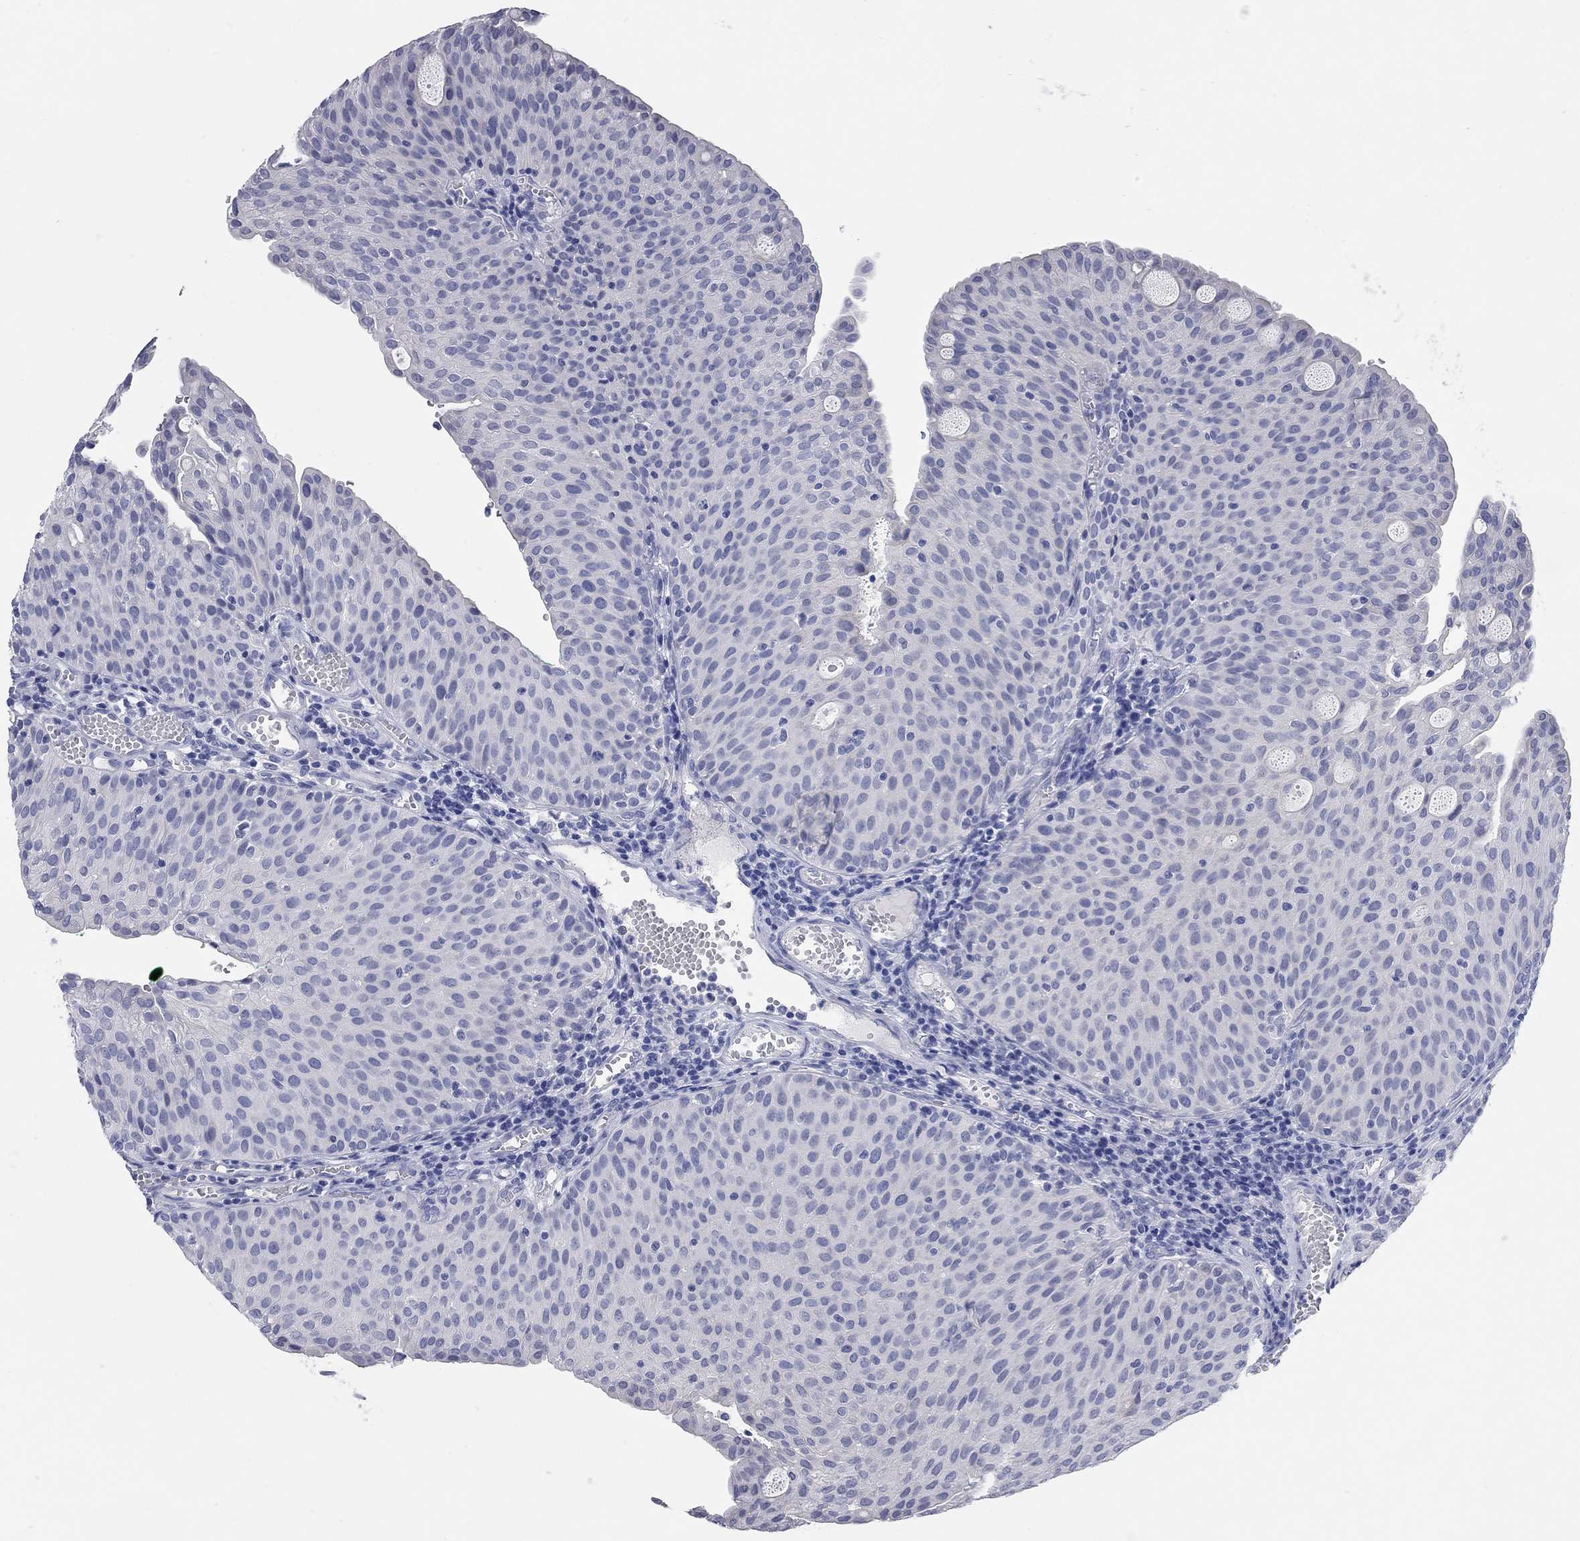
{"staining": {"intensity": "negative", "quantity": "none", "location": "none"}, "tissue": "urothelial cancer", "cell_type": "Tumor cells", "image_type": "cancer", "snomed": [{"axis": "morphology", "description": "Urothelial carcinoma, Low grade"}, {"axis": "topography", "description": "Urinary bladder"}], "caption": "Human urothelial cancer stained for a protein using immunohistochemistry displays no positivity in tumor cells.", "gene": "WASF3", "patient": {"sex": "male", "age": 54}}